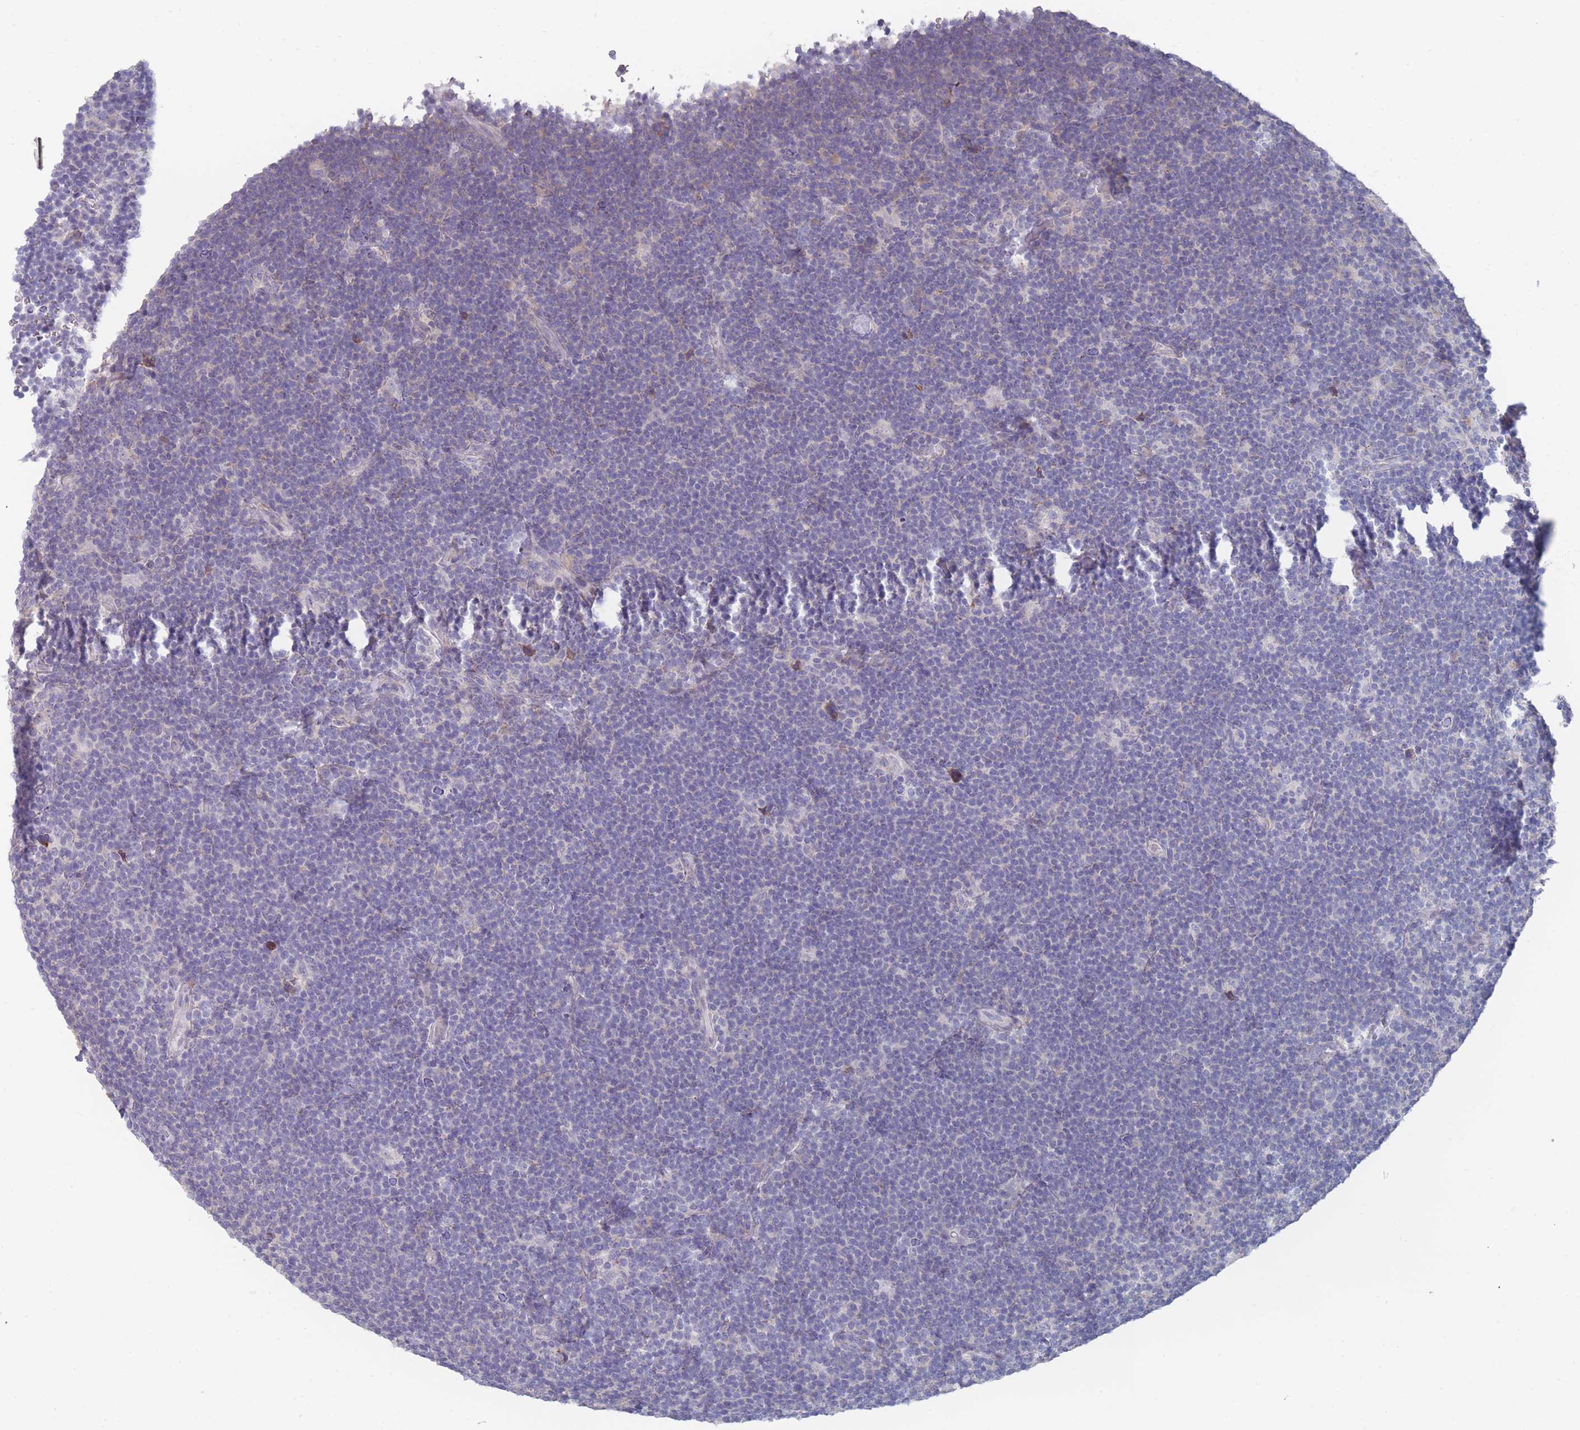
{"staining": {"intensity": "negative", "quantity": "none", "location": "none"}, "tissue": "lymphoma", "cell_type": "Tumor cells", "image_type": "cancer", "snomed": [{"axis": "morphology", "description": "Hodgkin's disease, NOS"}, {"axis": "topography", "description": "Lymph node"}], "caption": "An image of Hodgkin's disease stained for a protein demonstrates no brown staining in tumor cells.", "gene": "PIGU", "patient": {"sex": "female", "age": 57}}